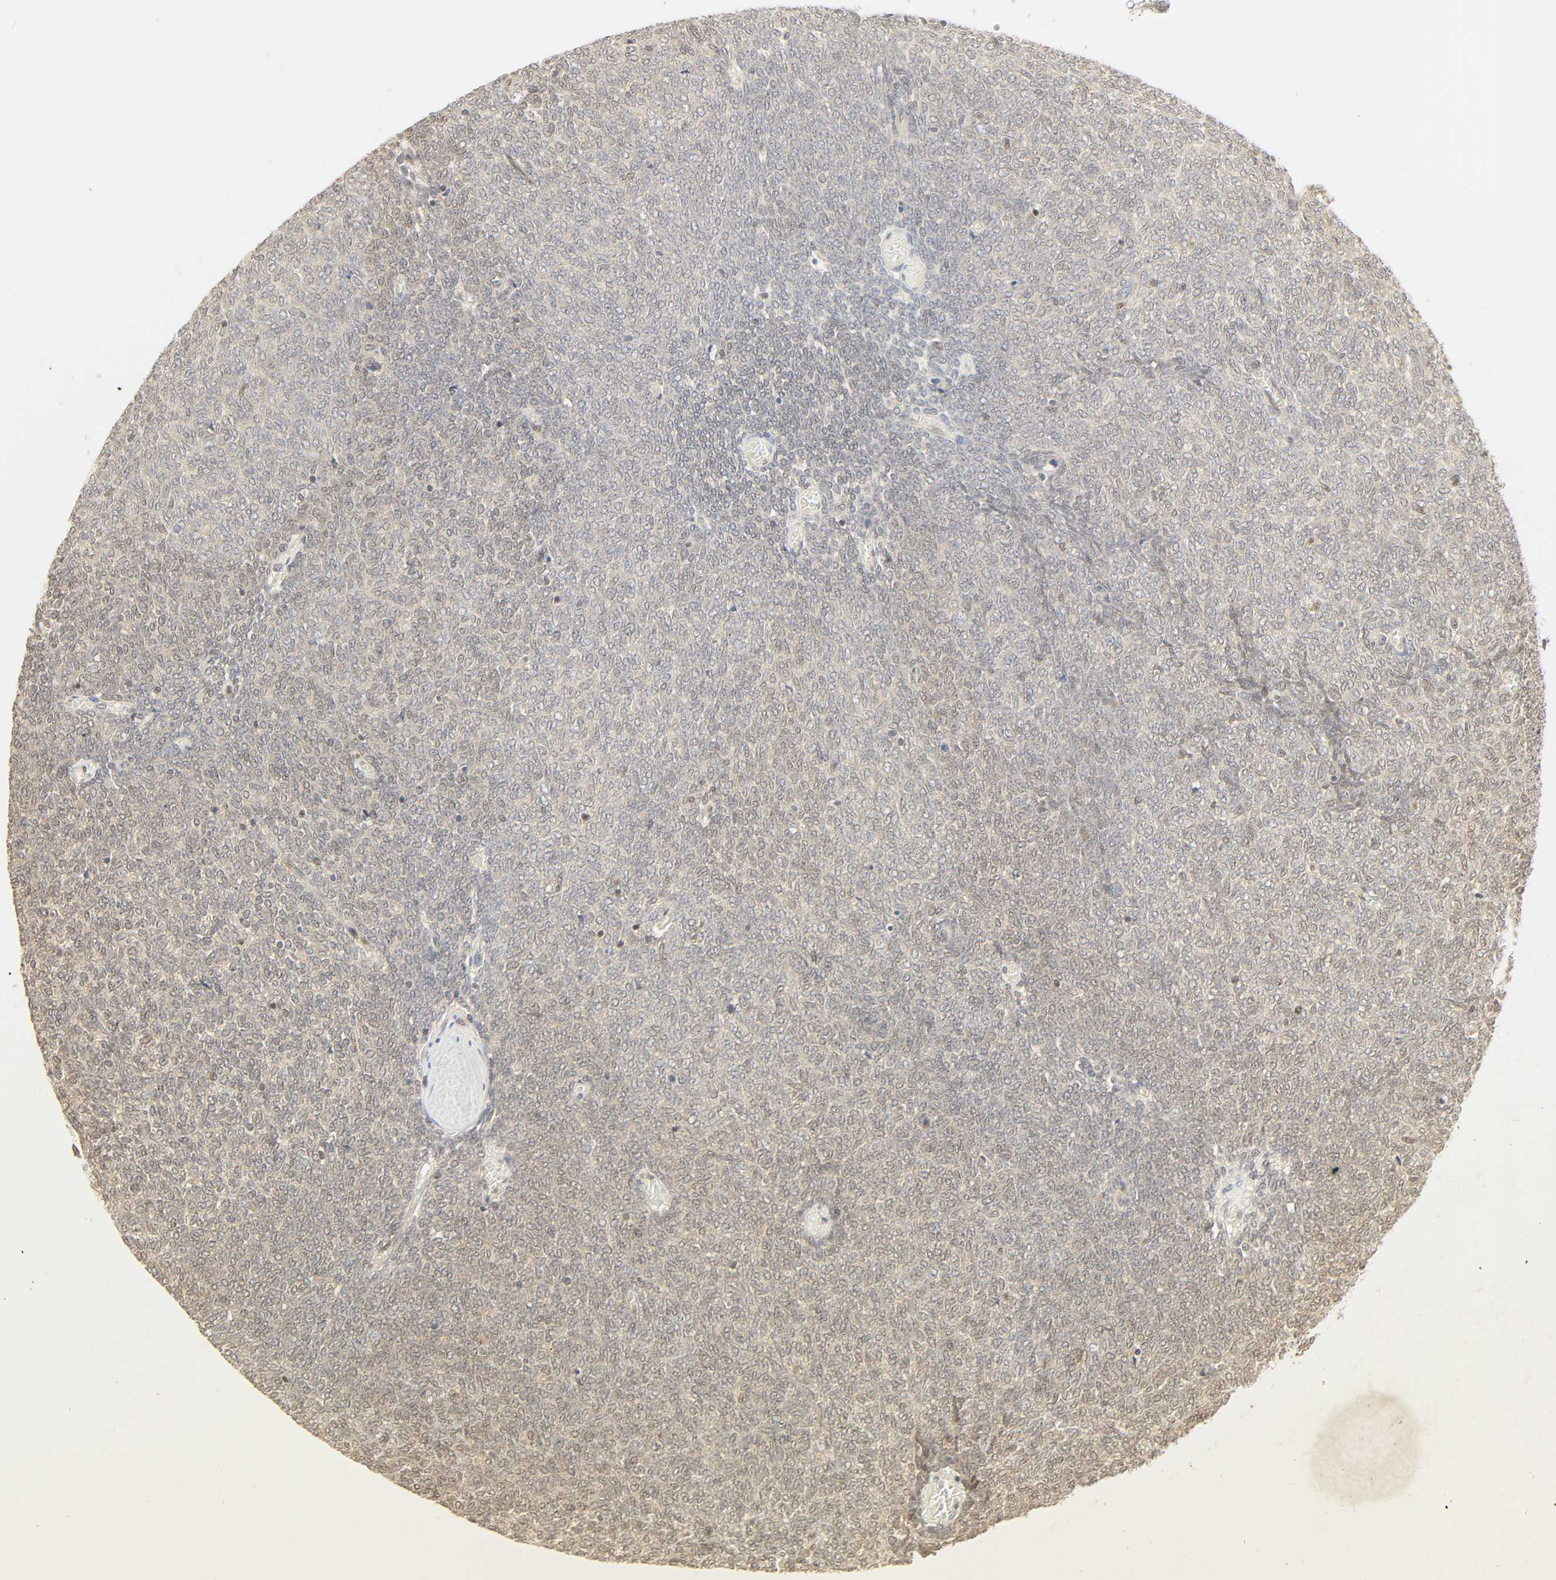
{"staining": {"intensity": "weak", "quantity": "25%-75%", "location": "cytoplasmic/membranous"}, "tissue": "renal cancer", "cell_type": "Tumor cells", "image_type": "cancer", "snomed": [{"axis": "morphology", "description": "Neoplasm, malignant, NOS"}, {"axis": "topography", "description": "Kidney"}], "caption": "The micrograph demonstrates a brown stain indicating the presence of a protein in the cytoplasmic/membranous of tumor cells in renal neoplasm (malignant).", "gene": "UBC", "patient": {"sex": "male", "age": 28}}